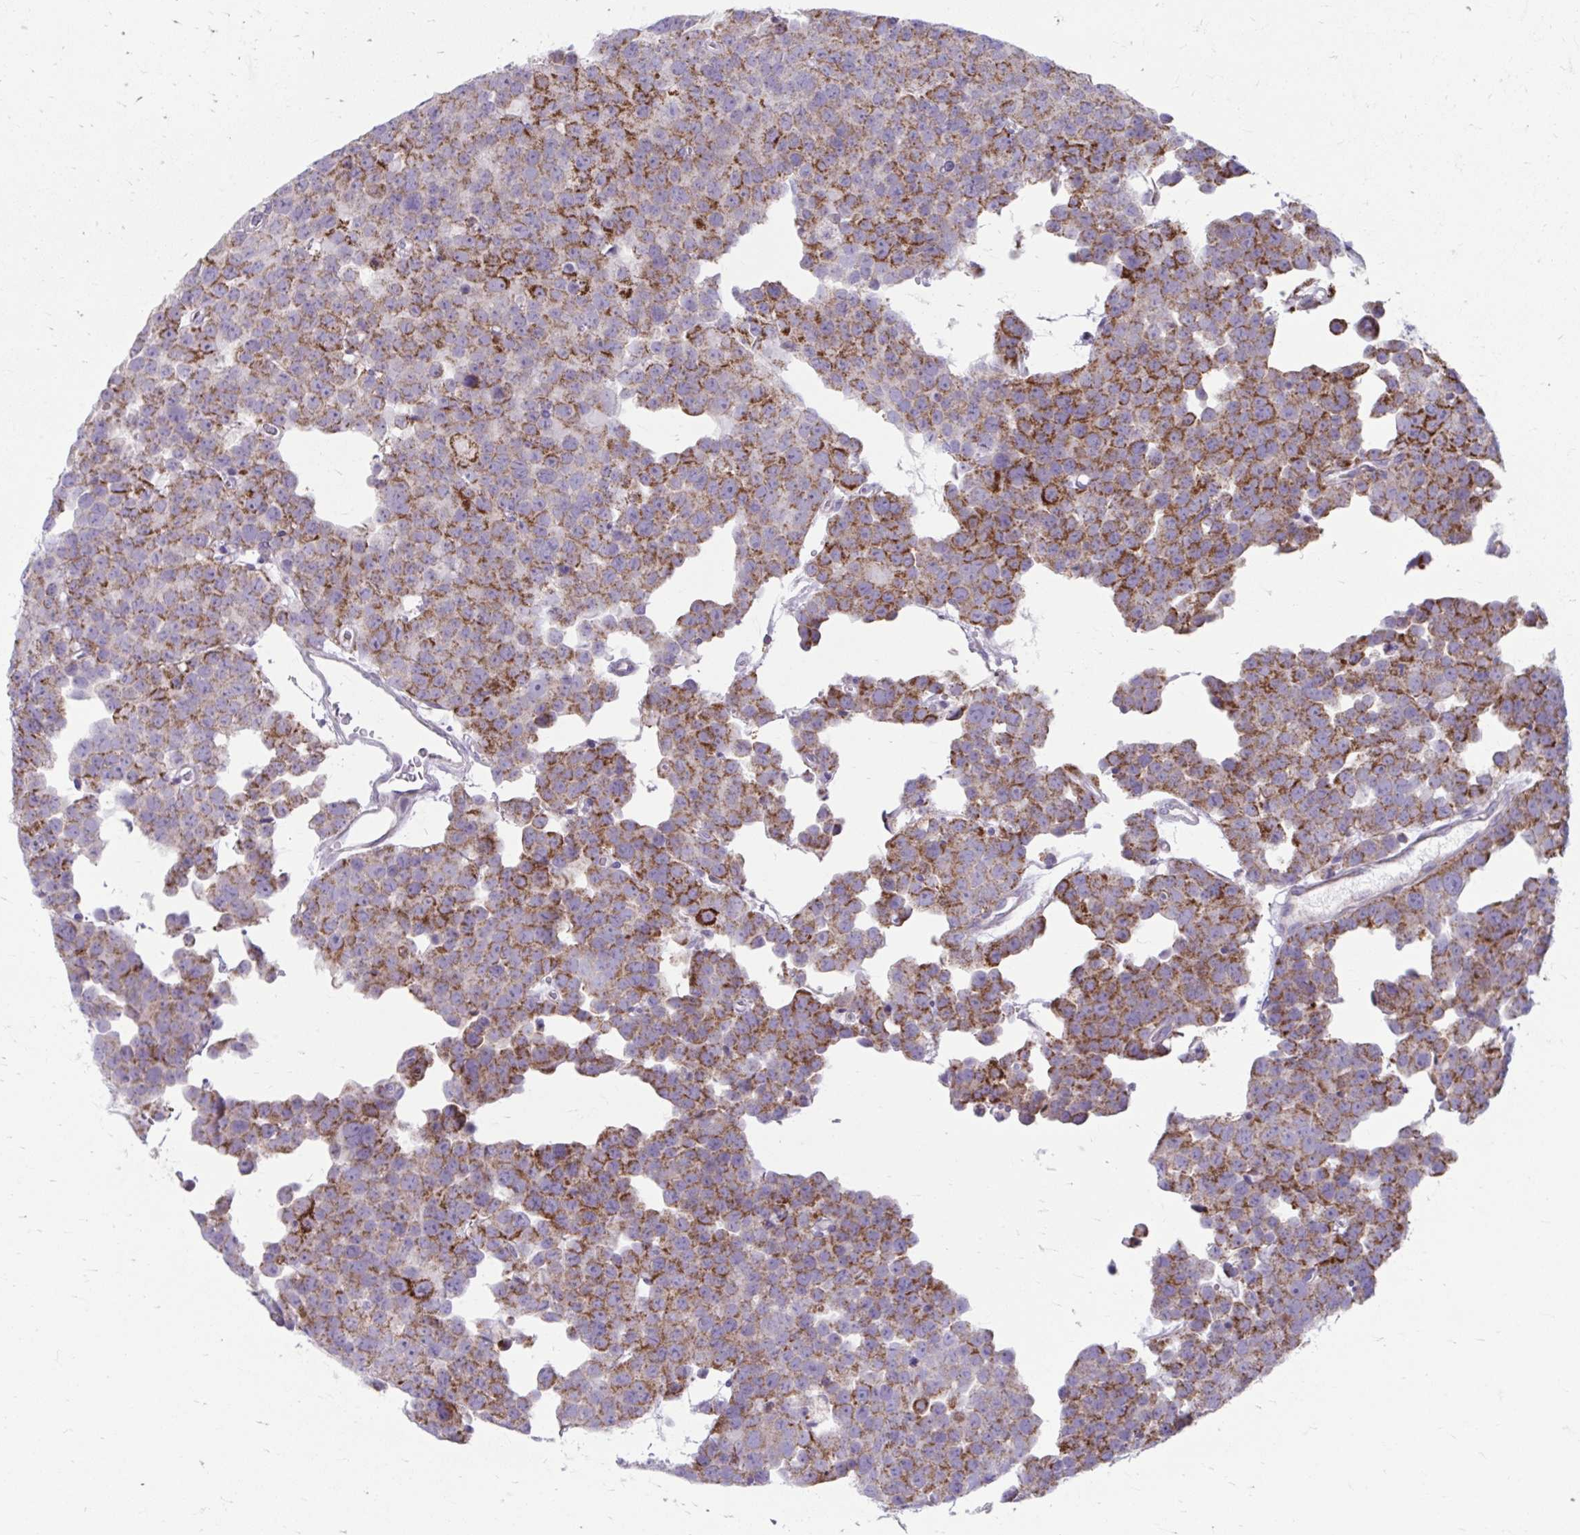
{"staining": {"intensity": "strong", "quantity": "25%-75%", "location": "cytoplasmic/membranous"}, "tissue": "testis cancer", "cell_type": "Tumor cells", "image_type": "cancer", "snomed": [{"axis": "morphology", "description": "Seminoma, NOS"}, {"axis": "topography", "description": "Testis"}], "caption": "Immunohistochemical staining of testis seminoma displays strong cytoplasmic/membranous protein staining in about 25%-75% of tumor cells. The staining is performed using DAB brown chromogen to label protein expression. The nuclei are counter-stained blue using hematoxylin.", "gene": "MSMO1", "patient": {"sex": "male", "age": 71}}